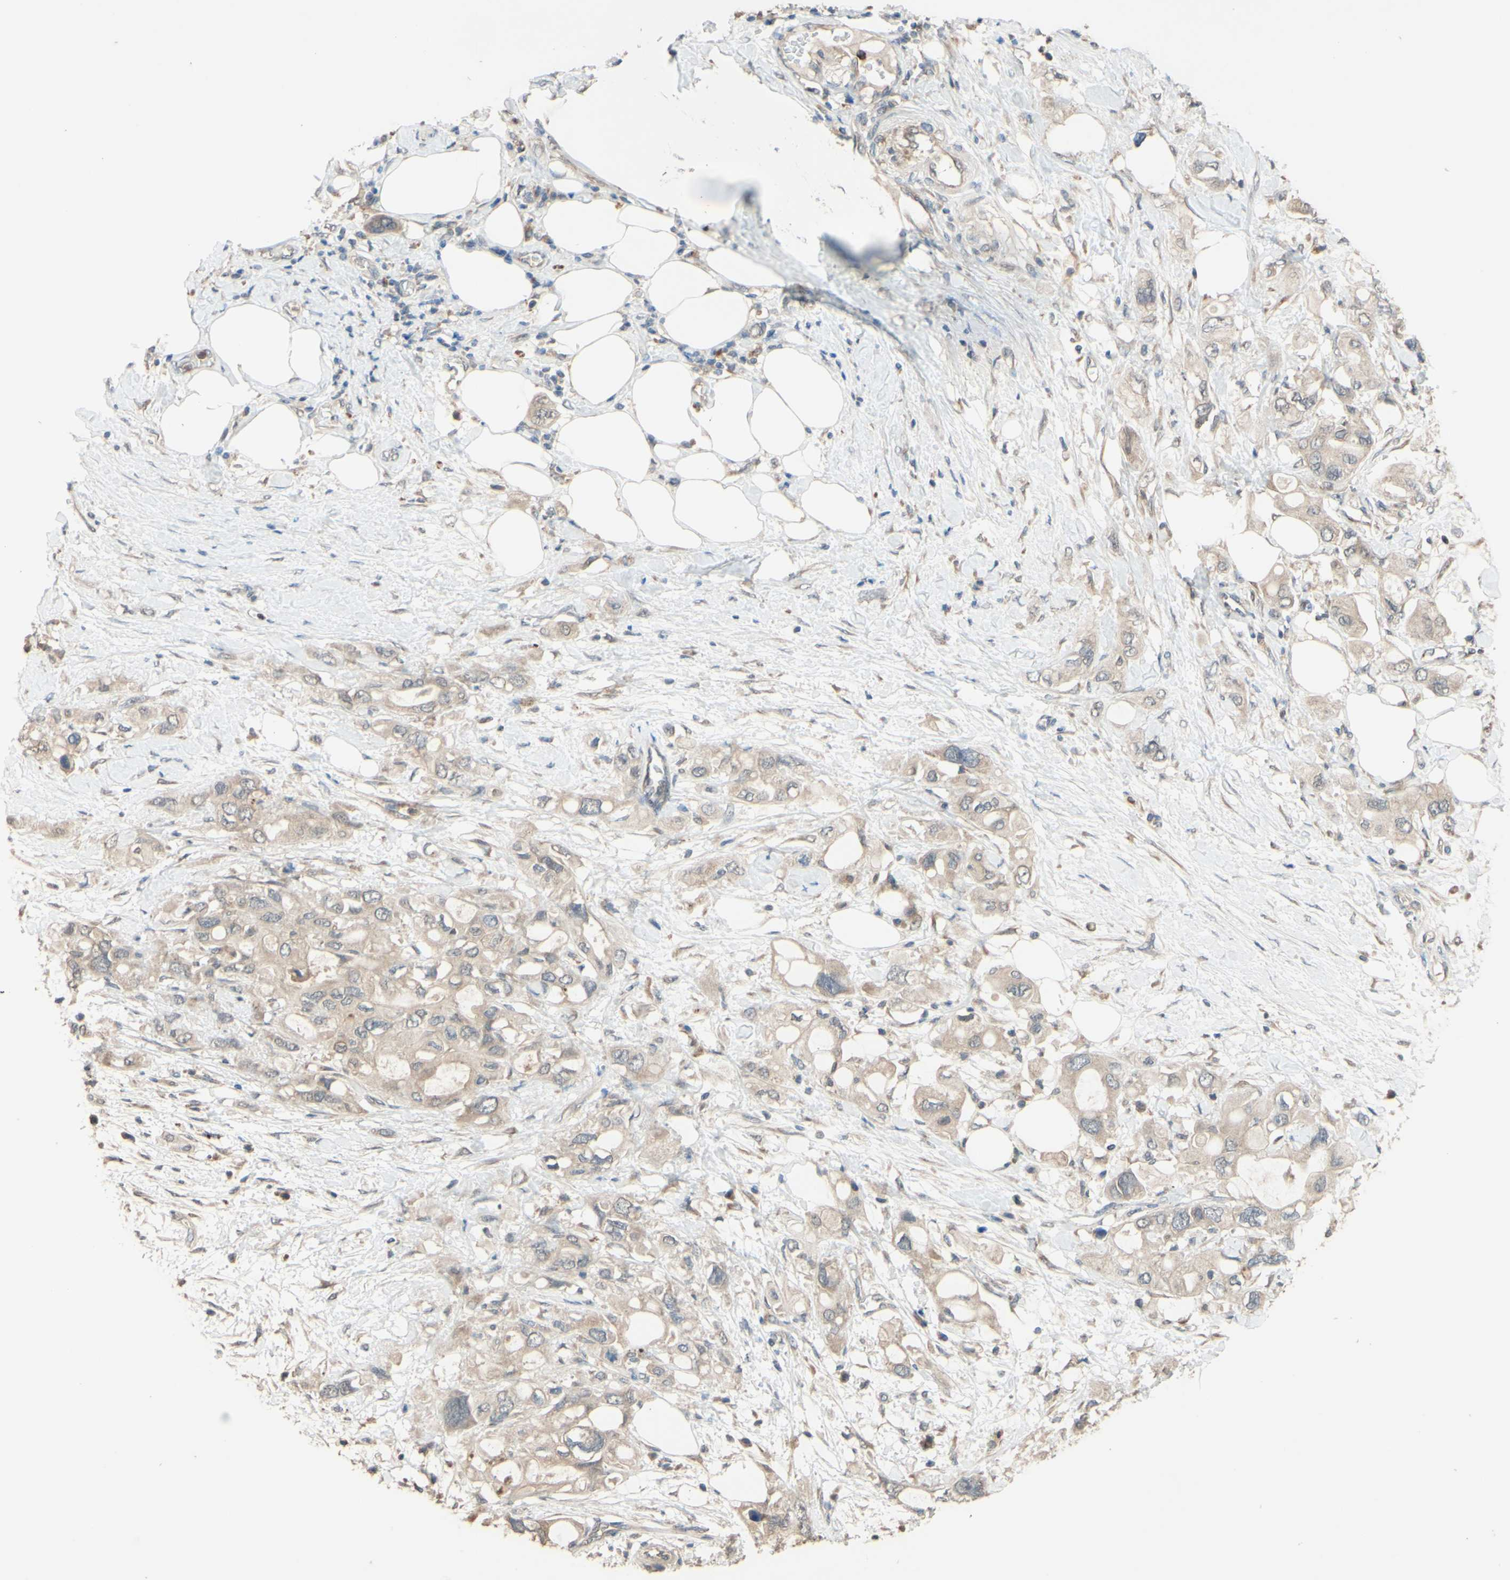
{"staining": {"intensity": "weak", "quantity": ">75%", "location": "cytoplasmic/membranous"}, "tissue": "pancreatic cancer", "cell_type": "Tumor cells", "image_type": "cancer", "snomed": [{"axis": "morphology", "description": "Adenocarcinoma, NOS"}, {"axis": "topography", "description": "Pancreas"}], "caption": "Human adenocarcinoma (pancreatic) stained with a protein marker shows weak staining in tumor cells.", "gene": "SMIM19", "patient": {"sex": "female", "age": 56}}